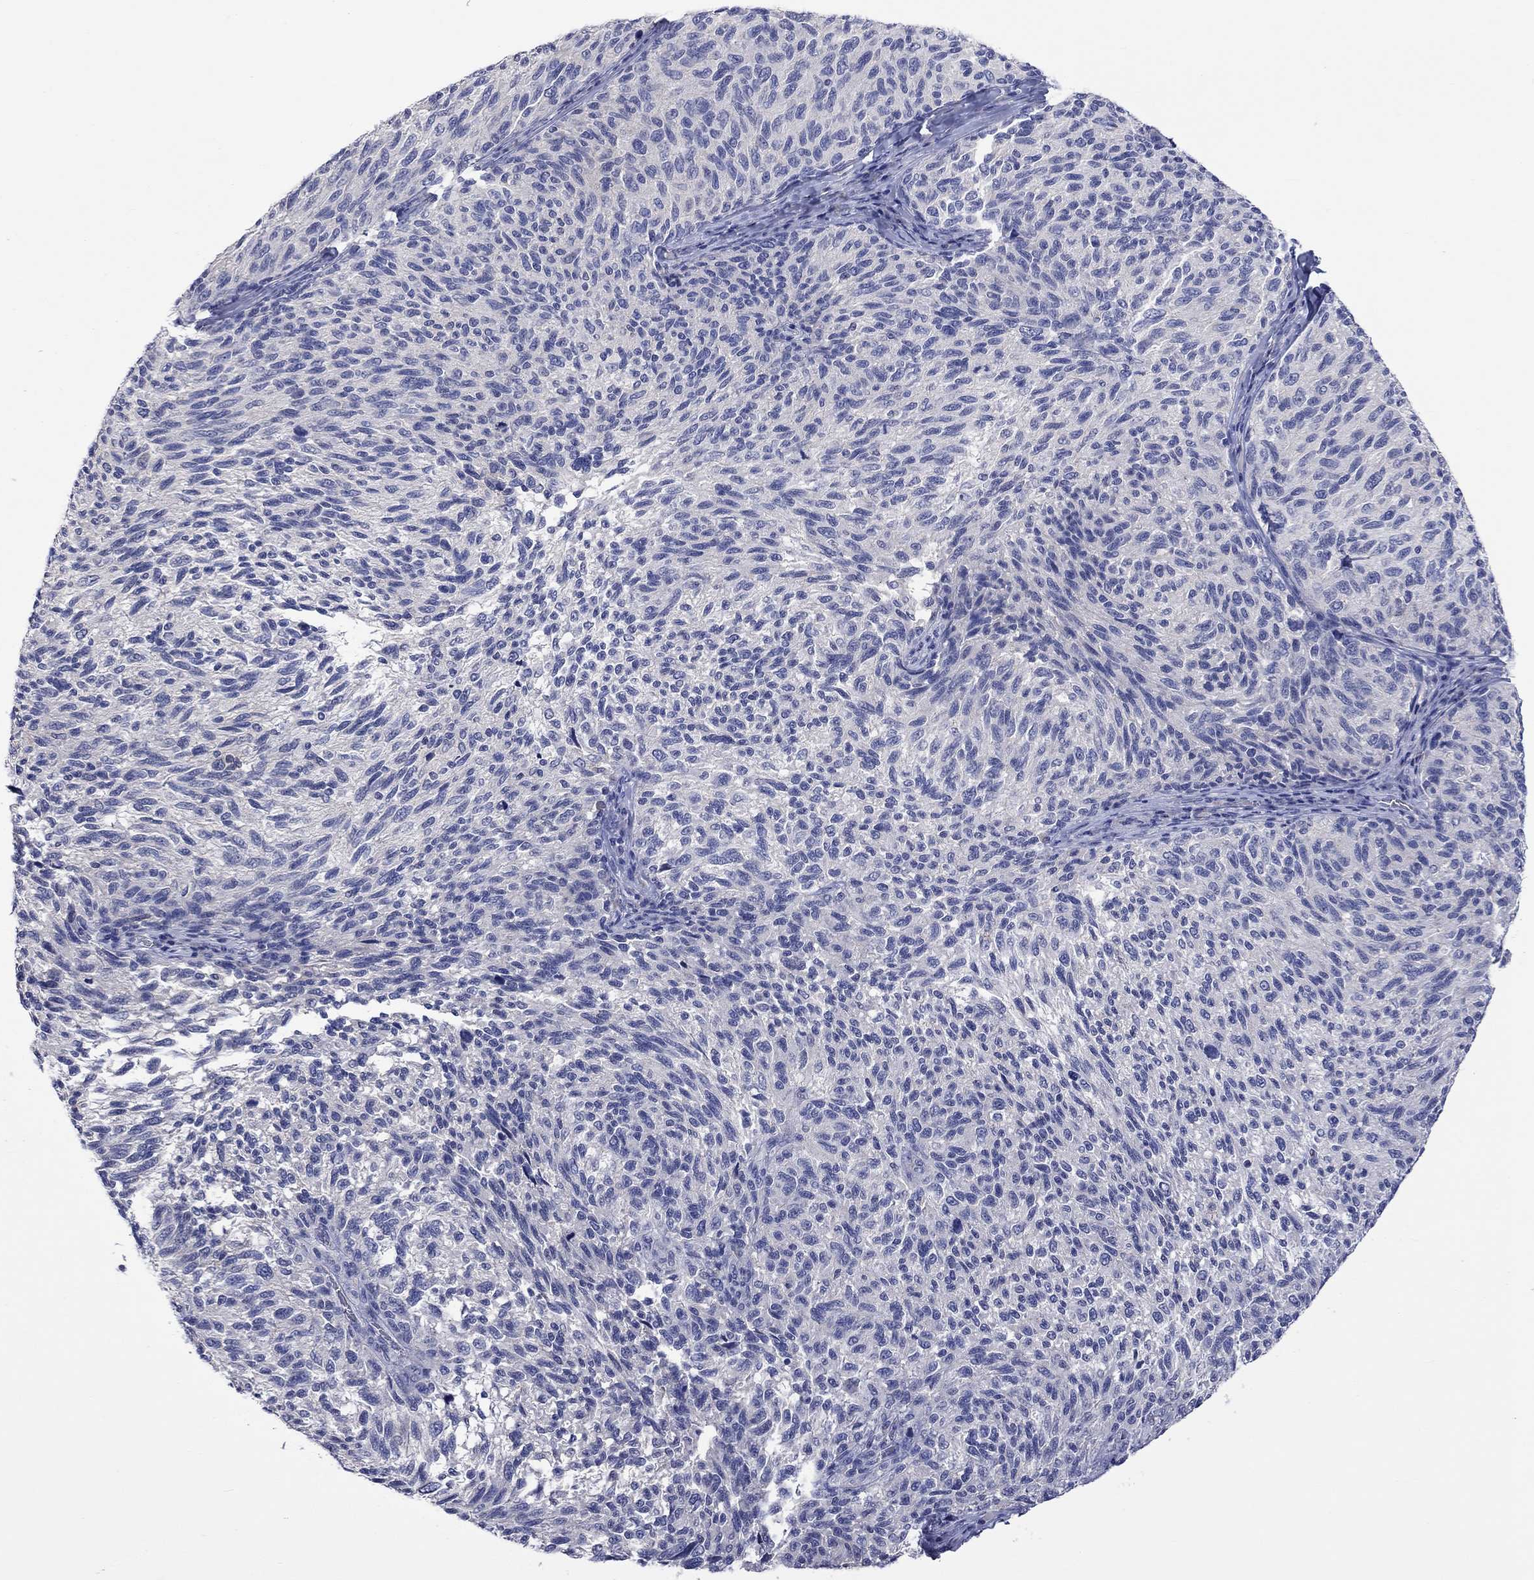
{"staining": {"intensity": "negative", "quantity": "none", "location": "none"}, "tissue": "melanoma", "cell_type": "Tumor cells", "image_type": "cancer", "snomed": [{"axis": "morphology", "description": "Malignant melanoma, NOS"}, {"axis": "topography", "description": "Skin"}], "caption": "DAB immunohistochemical staining of human malignant melanoma displays no significant staining in tumor cells. (Brightfield microscopy of DAB (3,3'-diaminobenzidine) immunohistochemistry (IHC) at high magnification).", "gene": "LRFN4", "patient": {"sex": "female", "age": 73}}